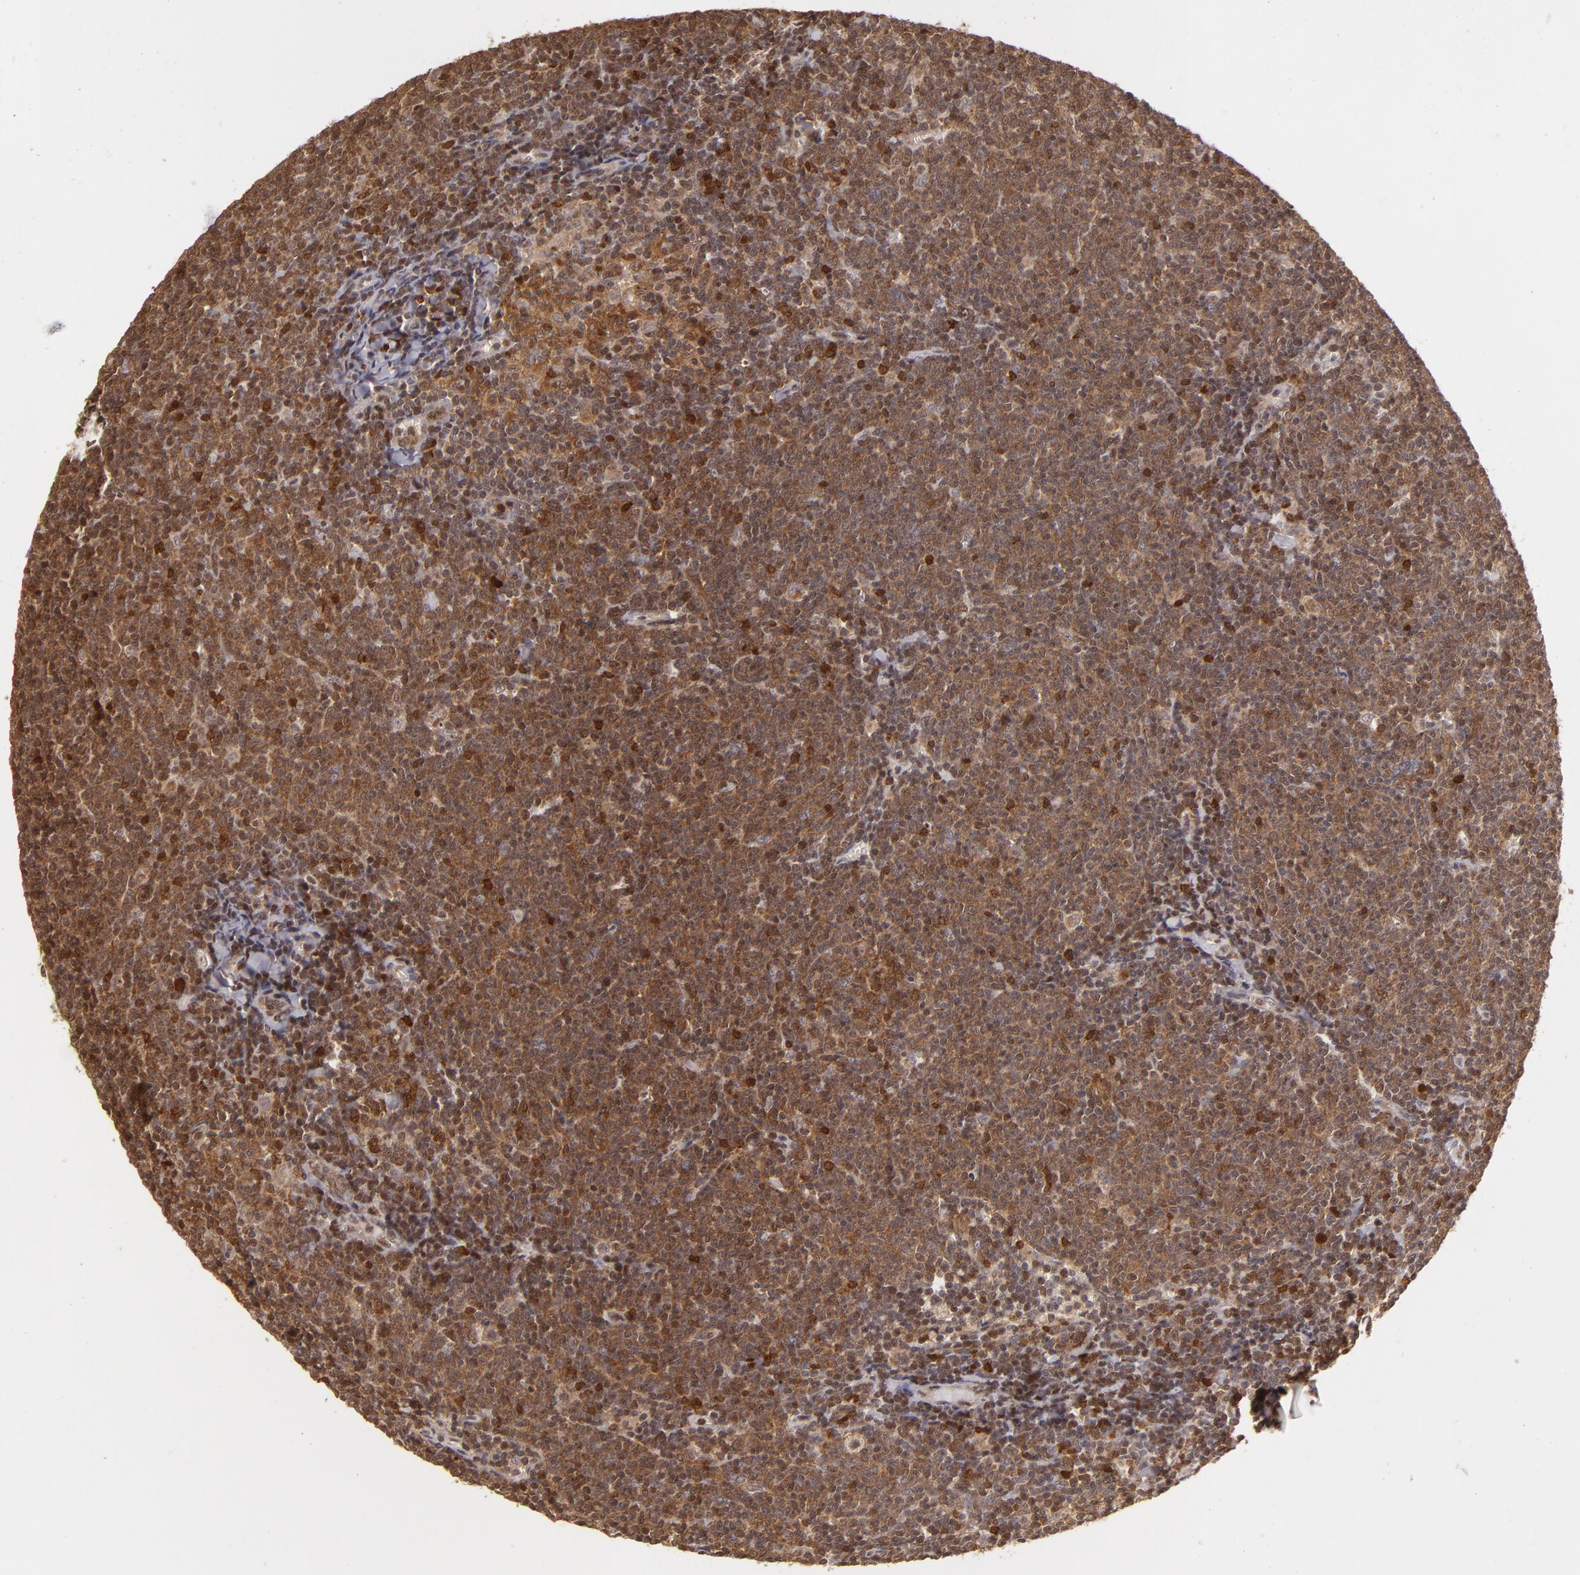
{"staining": {"intensity": "strong", "quantity": ">75%", "location": "cytoplasmic/membranous,nuclear"}, "tissue": "lymphoma", "cell_type": "Tumor cells", "image_type": "cancer", "snomed": [{"axis": "morphology", "description": "Malignant lymphoma, non-Hodgkin's type, Low grade"}, {"axis": "topography", "description": "Lymph node"}], "caption": "Immunohistochemistry of human malignant lymphoma, non-Hodgkin's type (low-grade) demonstrates high levels of strong cytoplasmic/membranous and nuclear expression in approximately >75% of tumor cells.", "gene": "ZBTB33", "patient": {"sex": "male", "age": 65}}